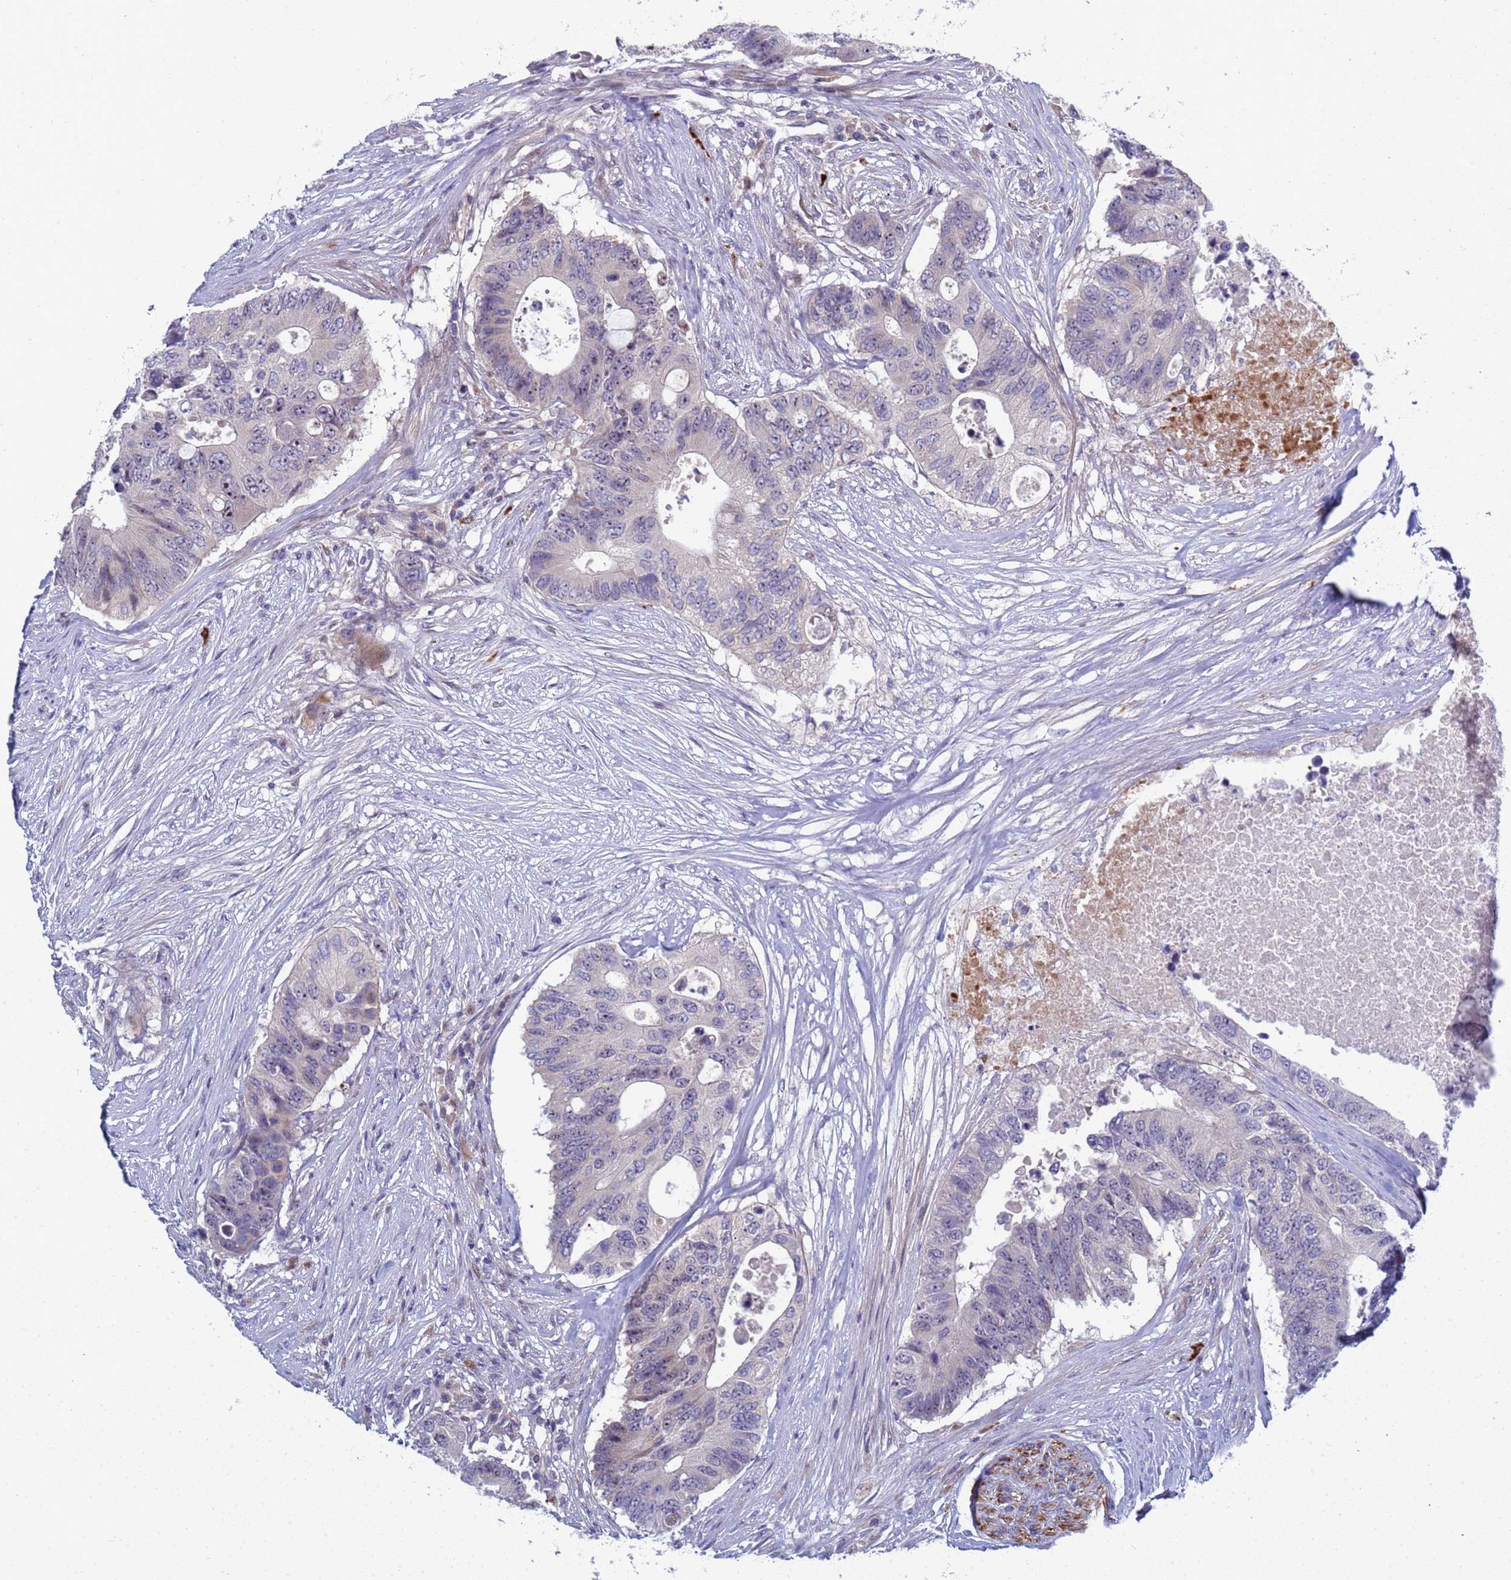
{"staining": {"intensity": "negative", "quantity": "none", "location": "none"}, "tissue": "colorectal cancer", "cell_type": "Tumor cells", "image_type": "cancer", "snomed": [{"axis": "morphology", "description": "Adenocarcinoma, NOS"}, {"axis": "topography", "description": "Colon"}], "caption": "A high-resolution image shows IHC staining of colorectal adenocarcinoma, which shows no significant positivity in tumor cells.", "gene": "ENOSF1", "patient": {"sex": "male", "age": 71}}